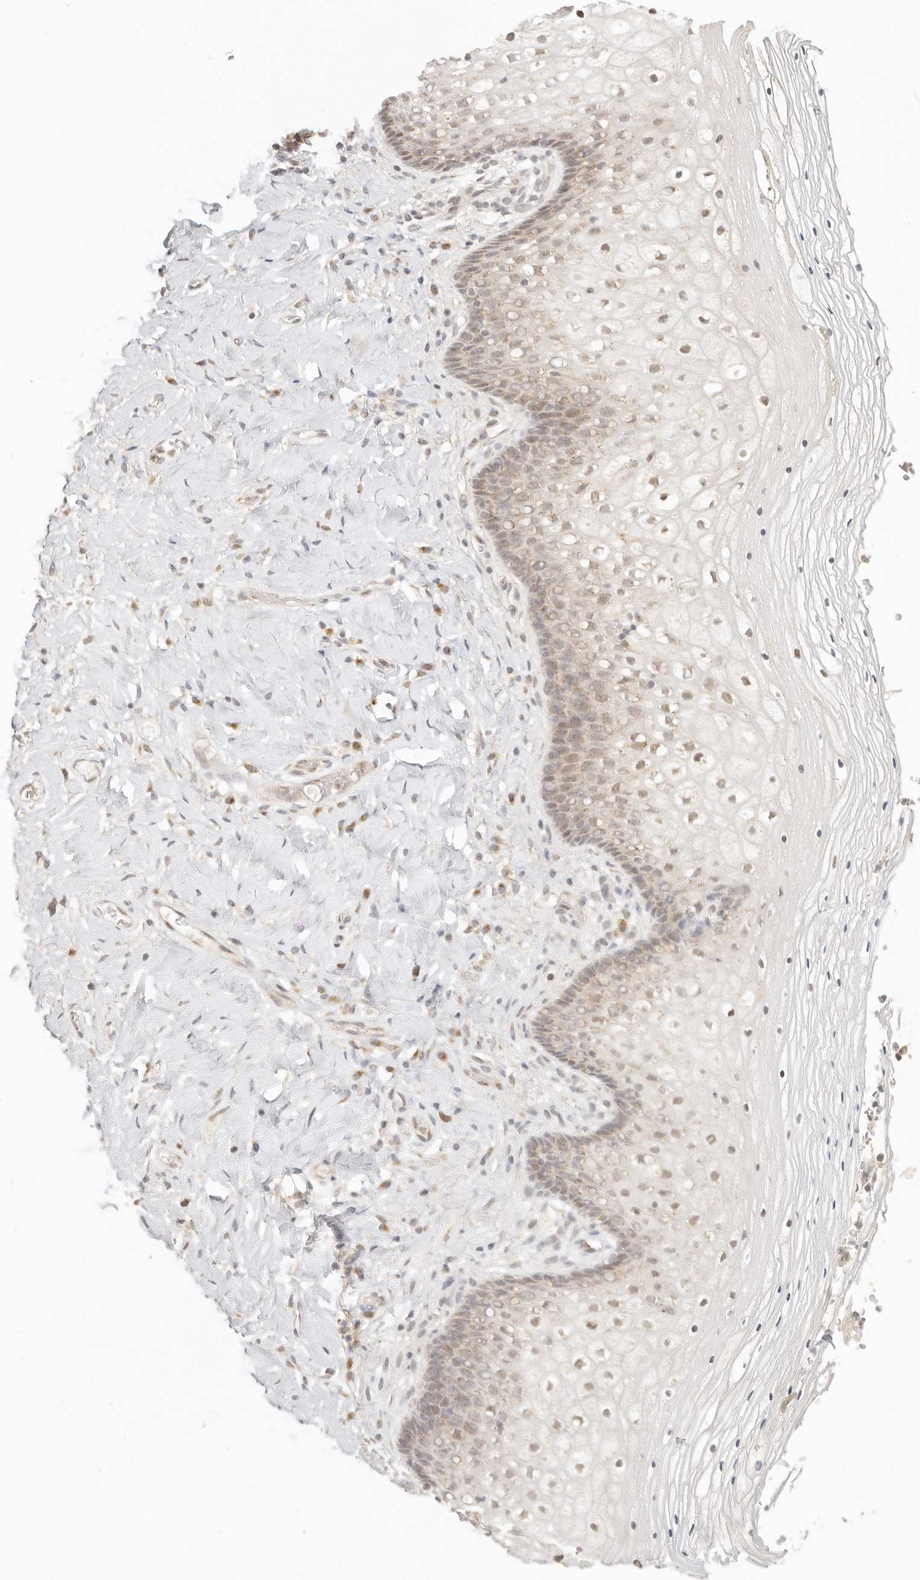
{"staining": {"intensity": "moderate", "quantity": ">75%", "location": "nuclear"}, "tissue": "vagina", "cell_type": "Squamous epithelial cells", "image_type": "normal", "snomed": [{"axis": "morphology", "description": "Normal tissue, NOS"}, {"axis": "topography", "description": "Vagina"}], "caption": "Benign vagina shows moderate nuclear positivity in about >75% of squamous epithelial cells.", "gene": "INTS11", "patient": {"sex": "female", "age": 60}}